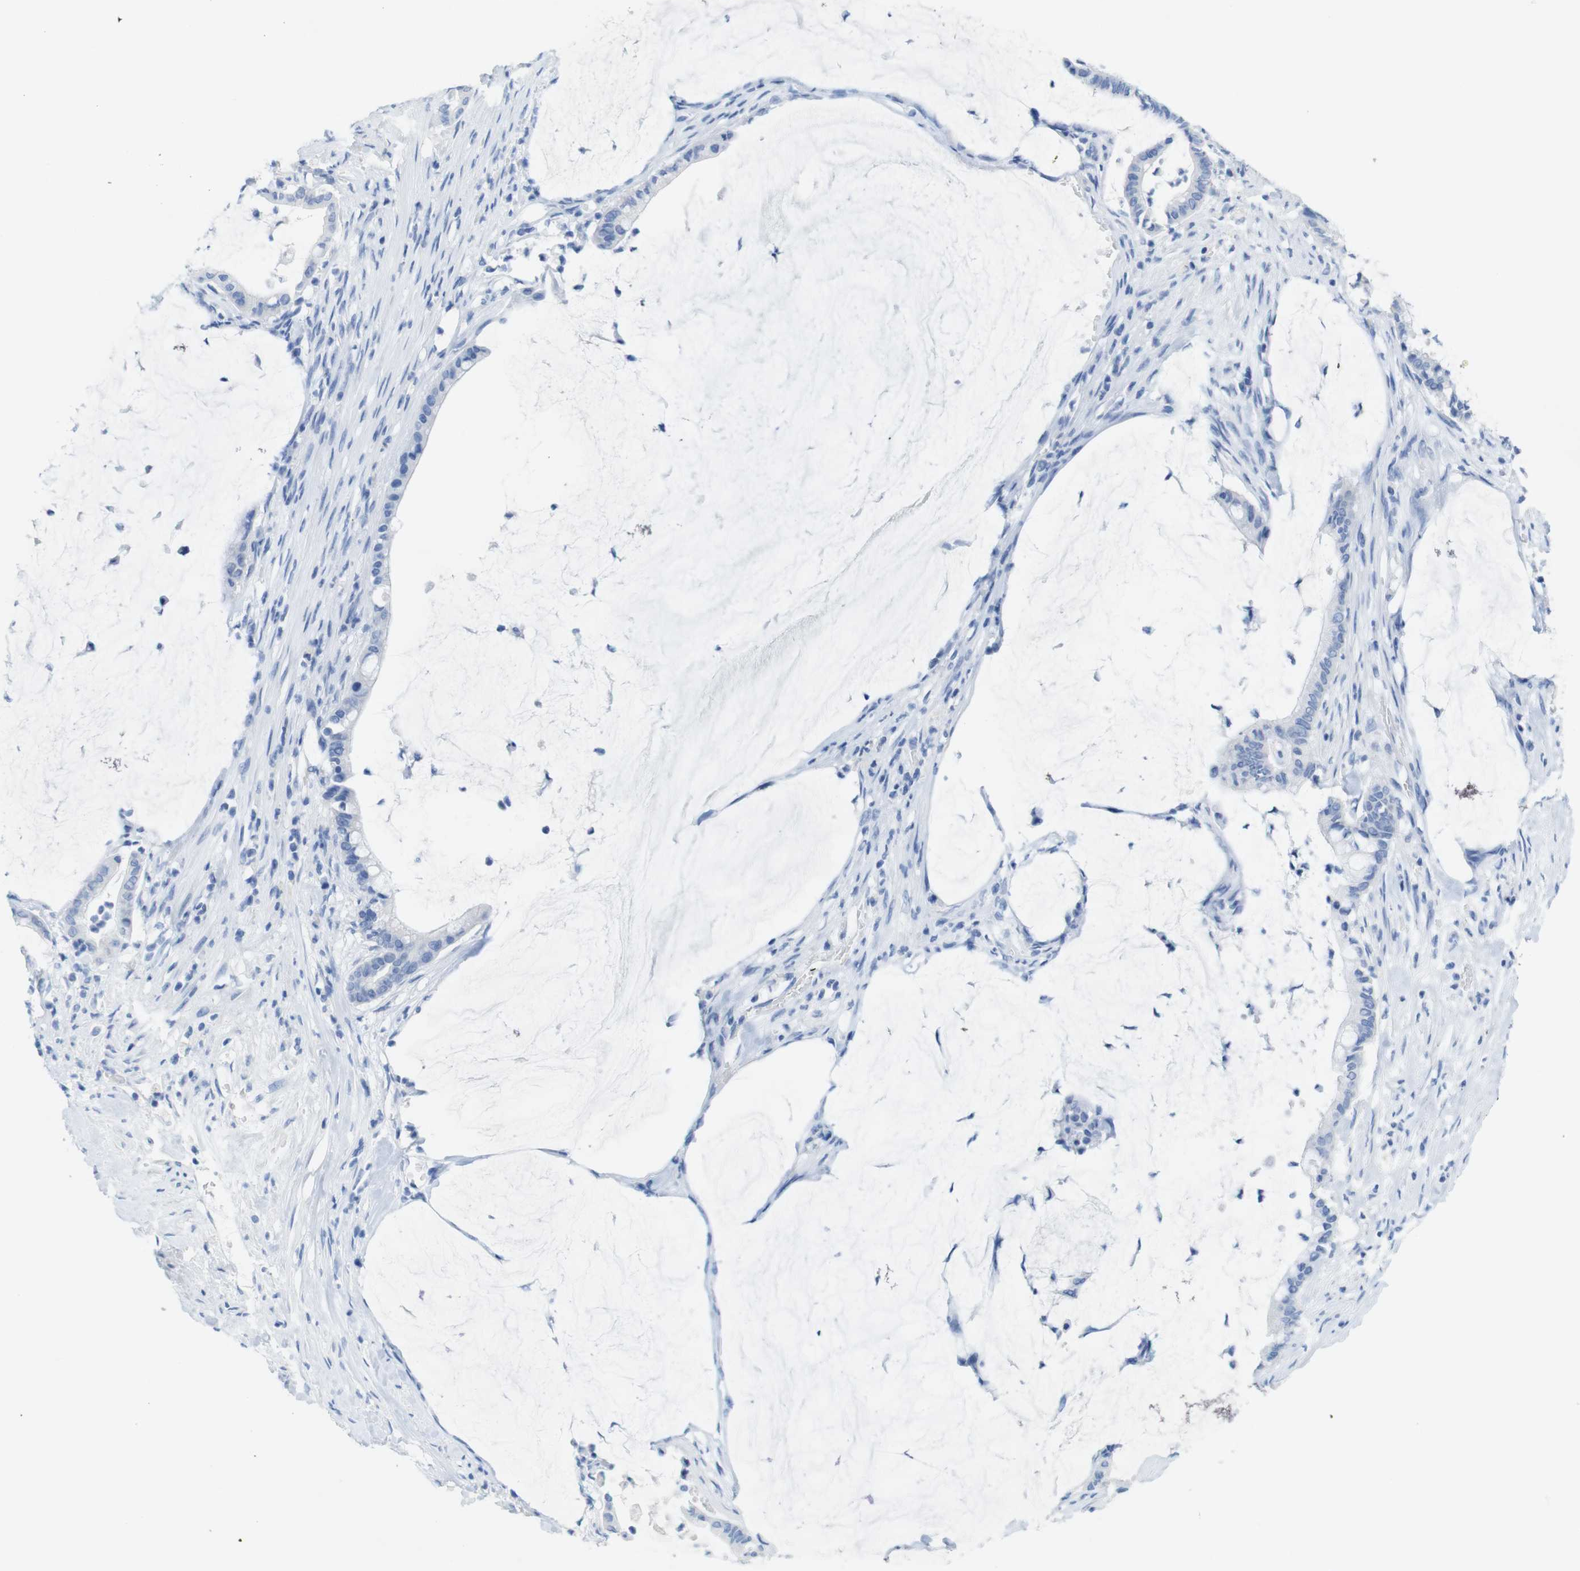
{"staining": {"intensity": "negative", "quantity": "none", "location": "none"}, "tissue": "pancreatic cancer", "cell_type": "Tumor cells", "image_type": "cancer", "snomed": [{"axis": "morphology", "description": "Adenocarcinoma, NOS"}, {"axis": "topography", "description": "Pancreas"}], "caption": "The micrograph exhibits no significant staining in tumor cells of adenocarcinoma (pancreatic).", "gene": "LAG3", "patient": {"sex": "male", "age": 41}}